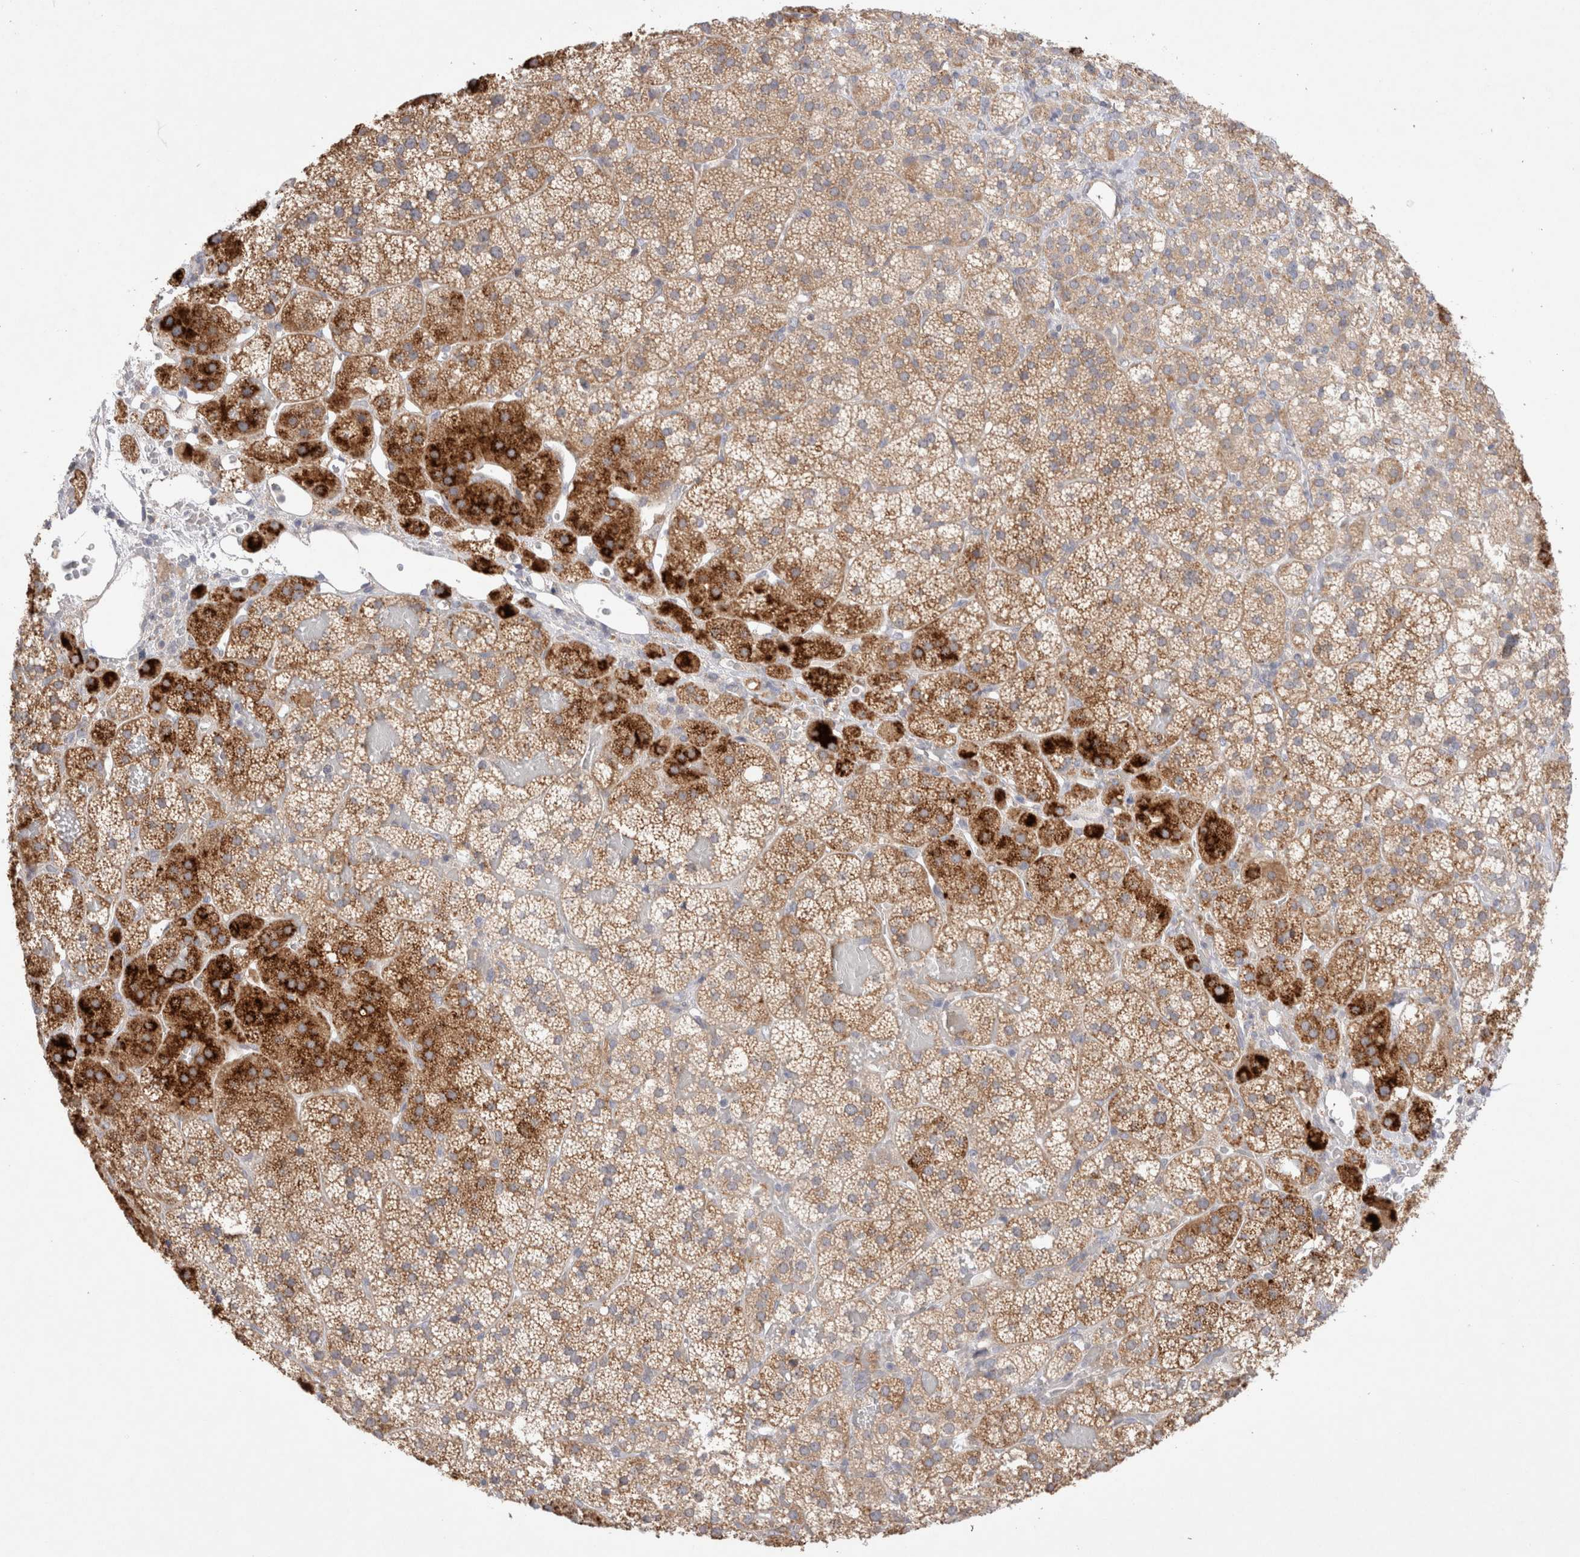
{"staining": {"intensity": "strong", "quantity": "25%-75%", "location": "cytoplasmic/membranous"}, "tissue": "adrenal gland", "cell_type": "Glandular cells", "image_type": "normal", "snomed": [{"axis": "morphology", "description": "Normal tissue, NOS"}, {"axis": "topography", "description": "Adrenal gland"}], "caption": "This is a micrograph of immunohistochemistry (IHC) staining of unremarkable adrenal gland, which shows strong staining in the cytoplasmic/membranous of glandular cells.", "gene": "NPC1", "patient": {"sex": "female", "age": 44}}